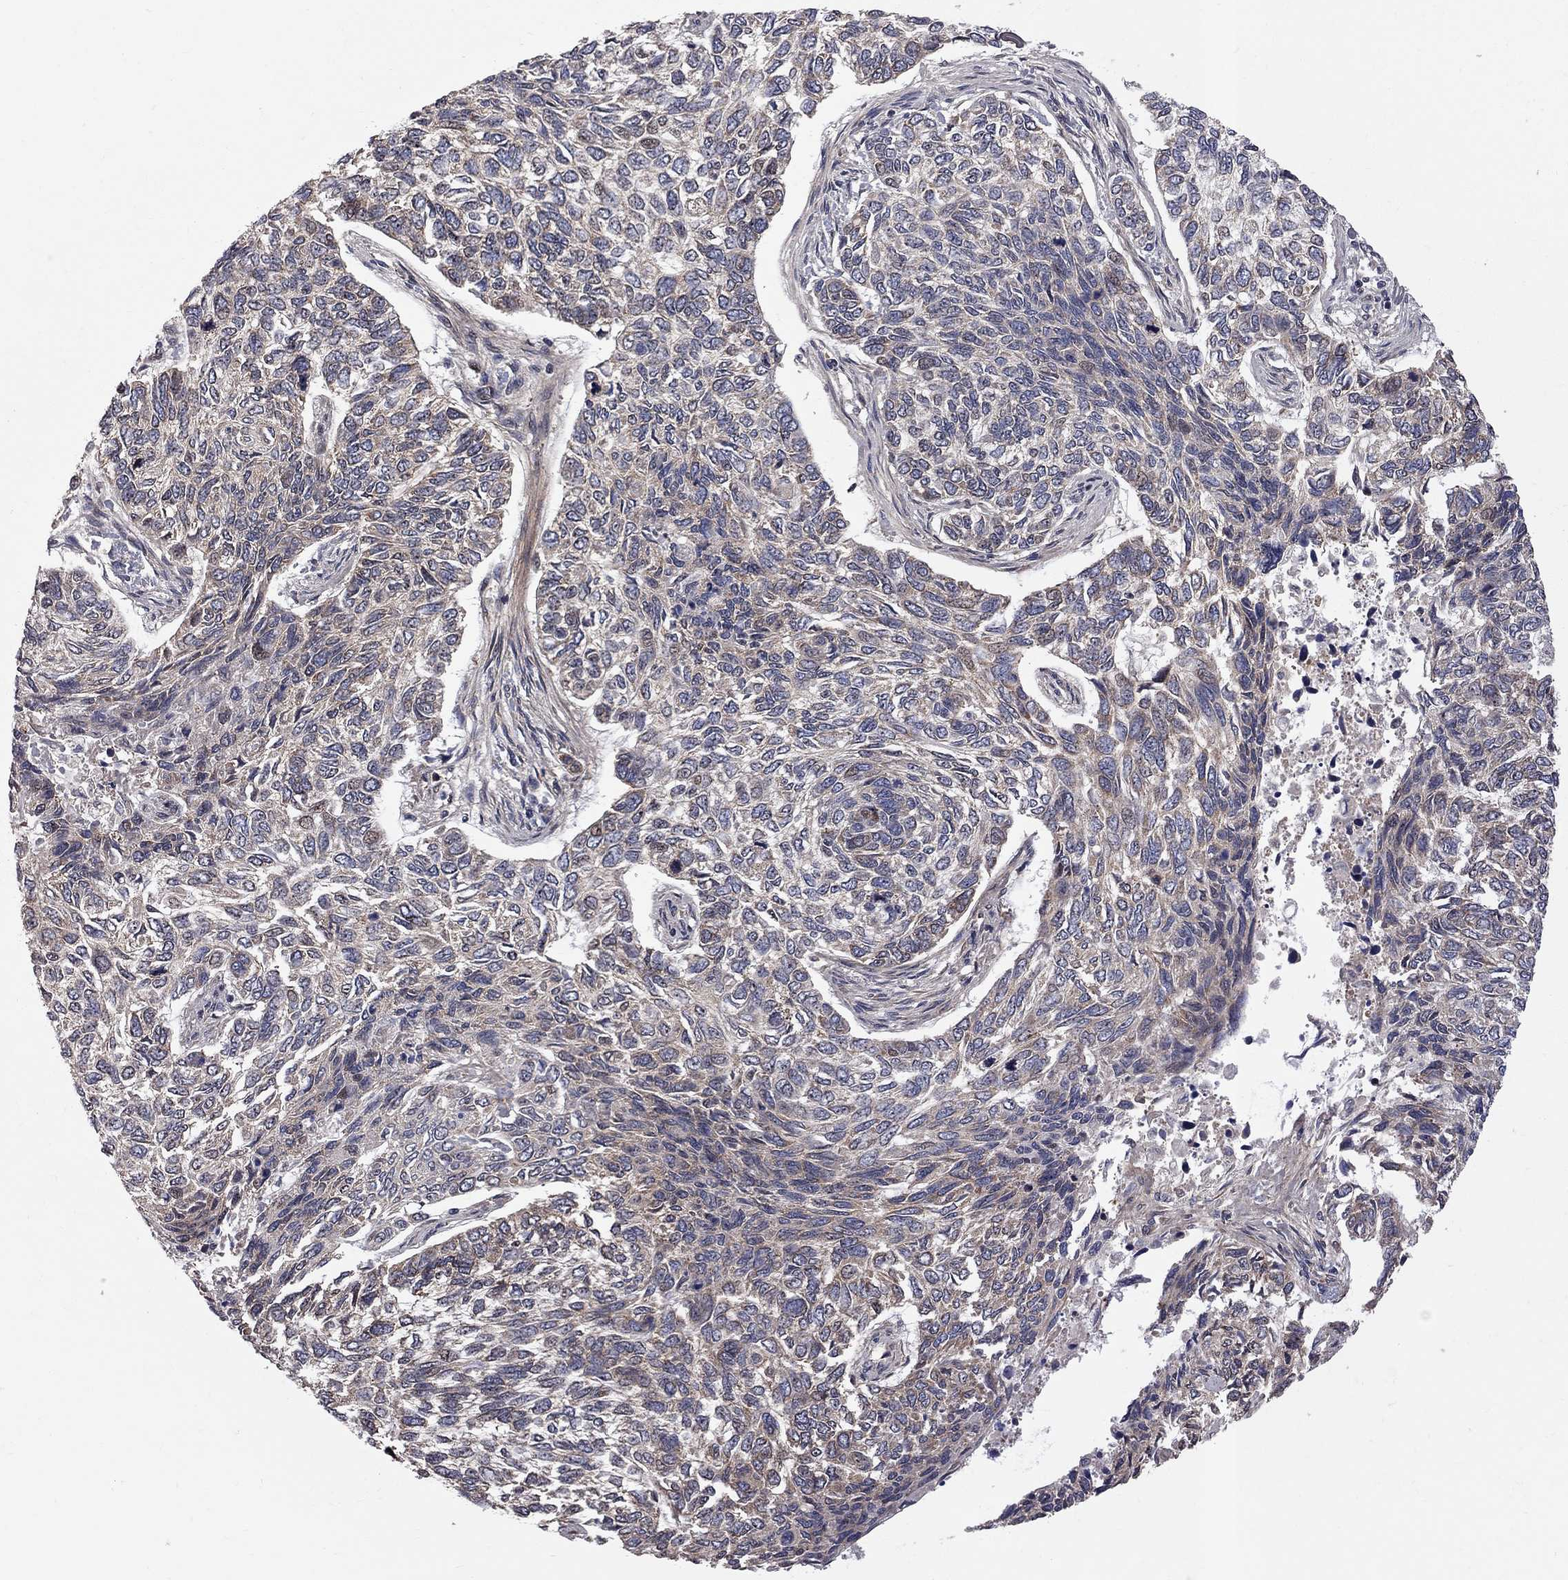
{"staining": {"intensity": "weak", "quantity": "25%-75%", "location": "cytoplasmic/membranous"}, "tissue": "skin cancer", "cell_type": "Tumor cells", "image_type": "cancer", "snomed": [{"axis": "morphology", "description": "Basal cell carcinoma"}, {"axis": "topography", "description": "Skin"}], "caption": "Immunohistochemistry (IHC) (DAB (3,3'-diaminobenzidine)) staining of human skin cancer (basal cell carcinoma) exhibits weak cytoplasmic/membranous protein staining in approximately 25%-75% of tumor cells. Immunohistochemistry stains the protein of interest in brown and the nuclei are stained blue.", "gene": "CNOT11", "patient": {"sex": "female", "age": 65}}